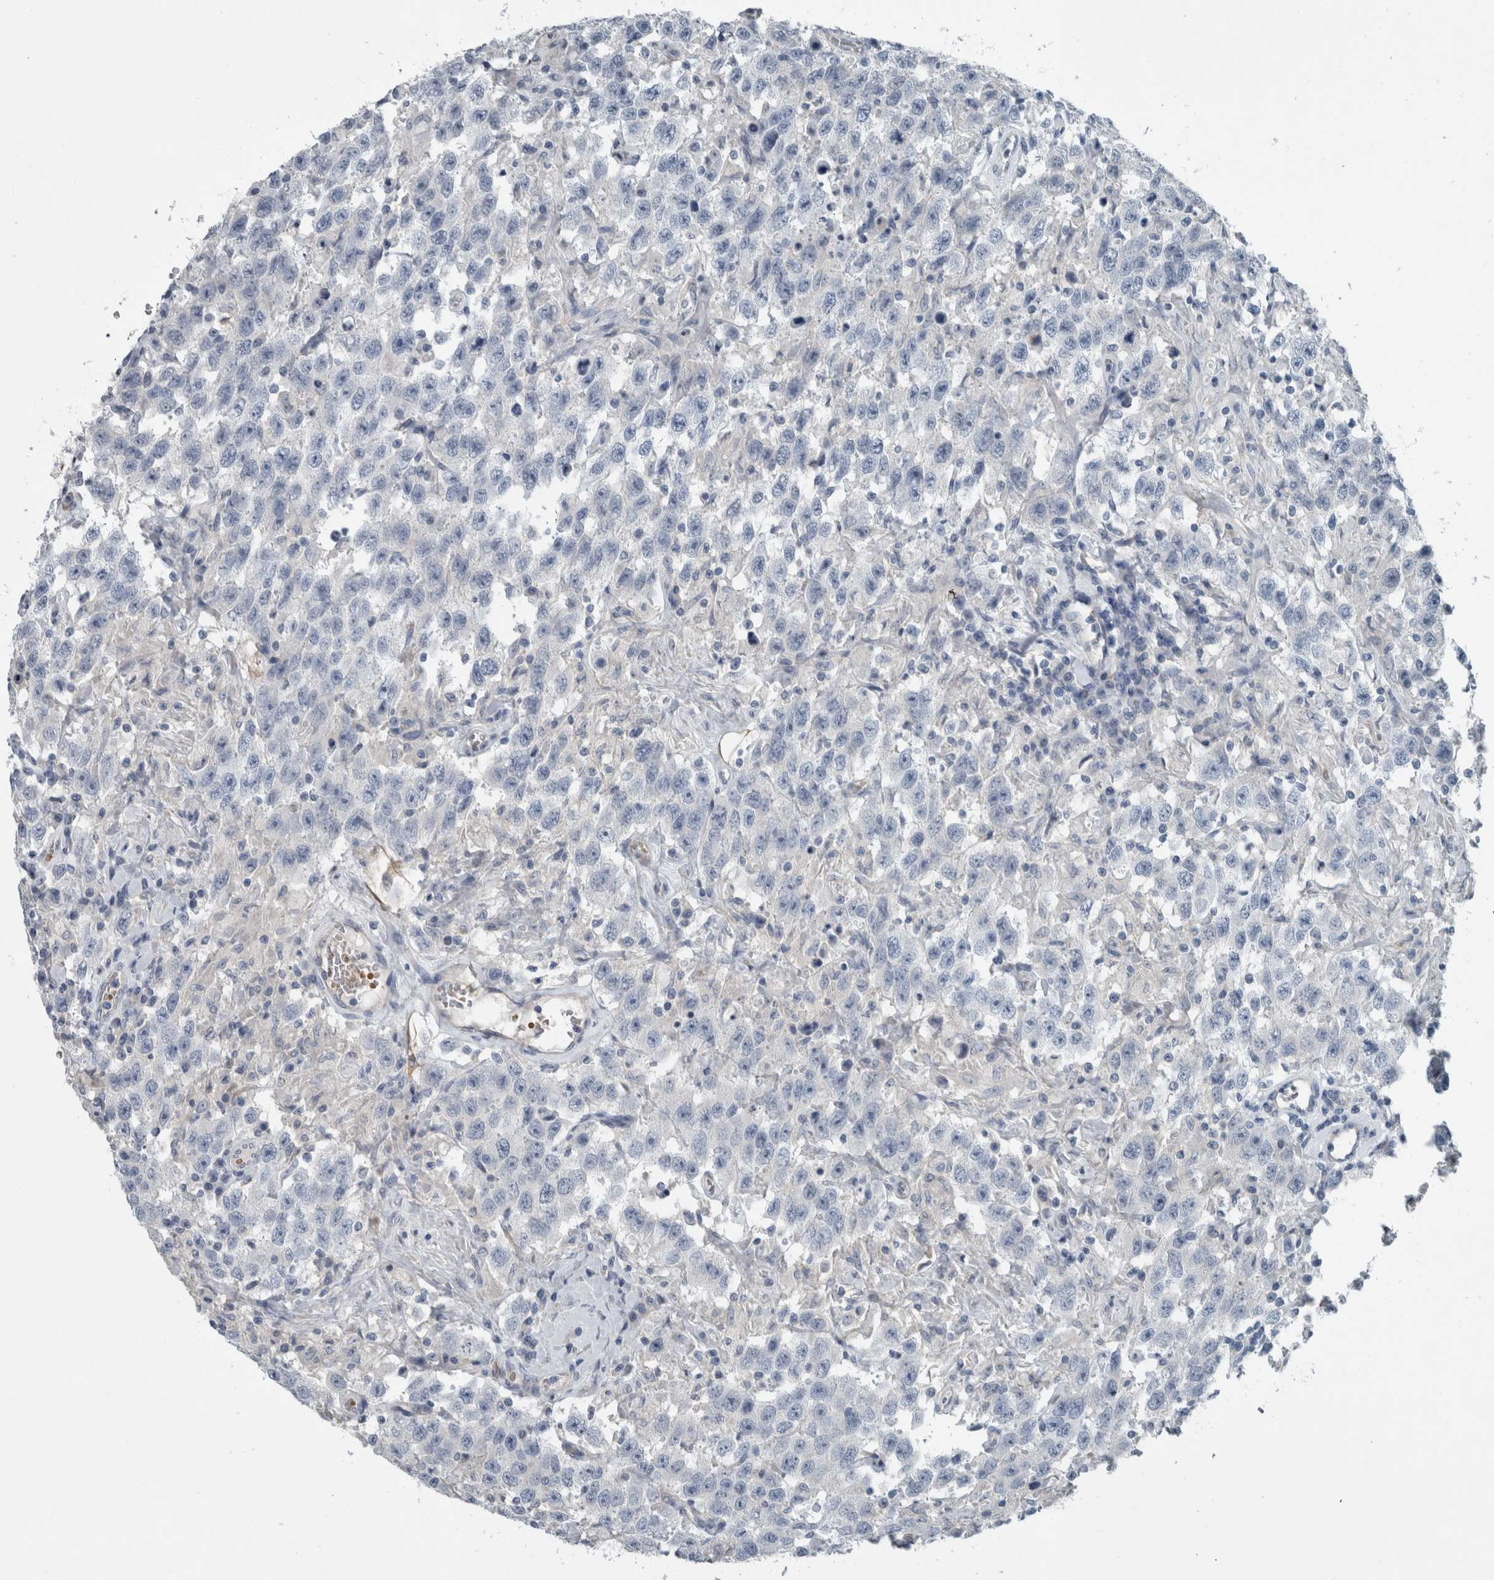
{"staining": {"intensity": "negative", "quantity": "none", "location": "none"}, "tissue": "testis cancer", "cell_type": "Tumor cells", "image_type": "cancer", "snomed": [{"axis": "morphology", "description": "Seminoma, NOS"}, {"axis": "topography", "description": "Testis"}], "caption": "This is a histopathology image of immunohistochemistry (IHC) staining of seminoma (testis), which shows no expression in tumor cells. The staining was performed using DAB to visualize the protein expression in brown, while the nuclei were stained in blue with hematoxylin (Magnification: 20x).", "gene": "SH3GL2", "patient": {"sex": "male", "age": 41}}